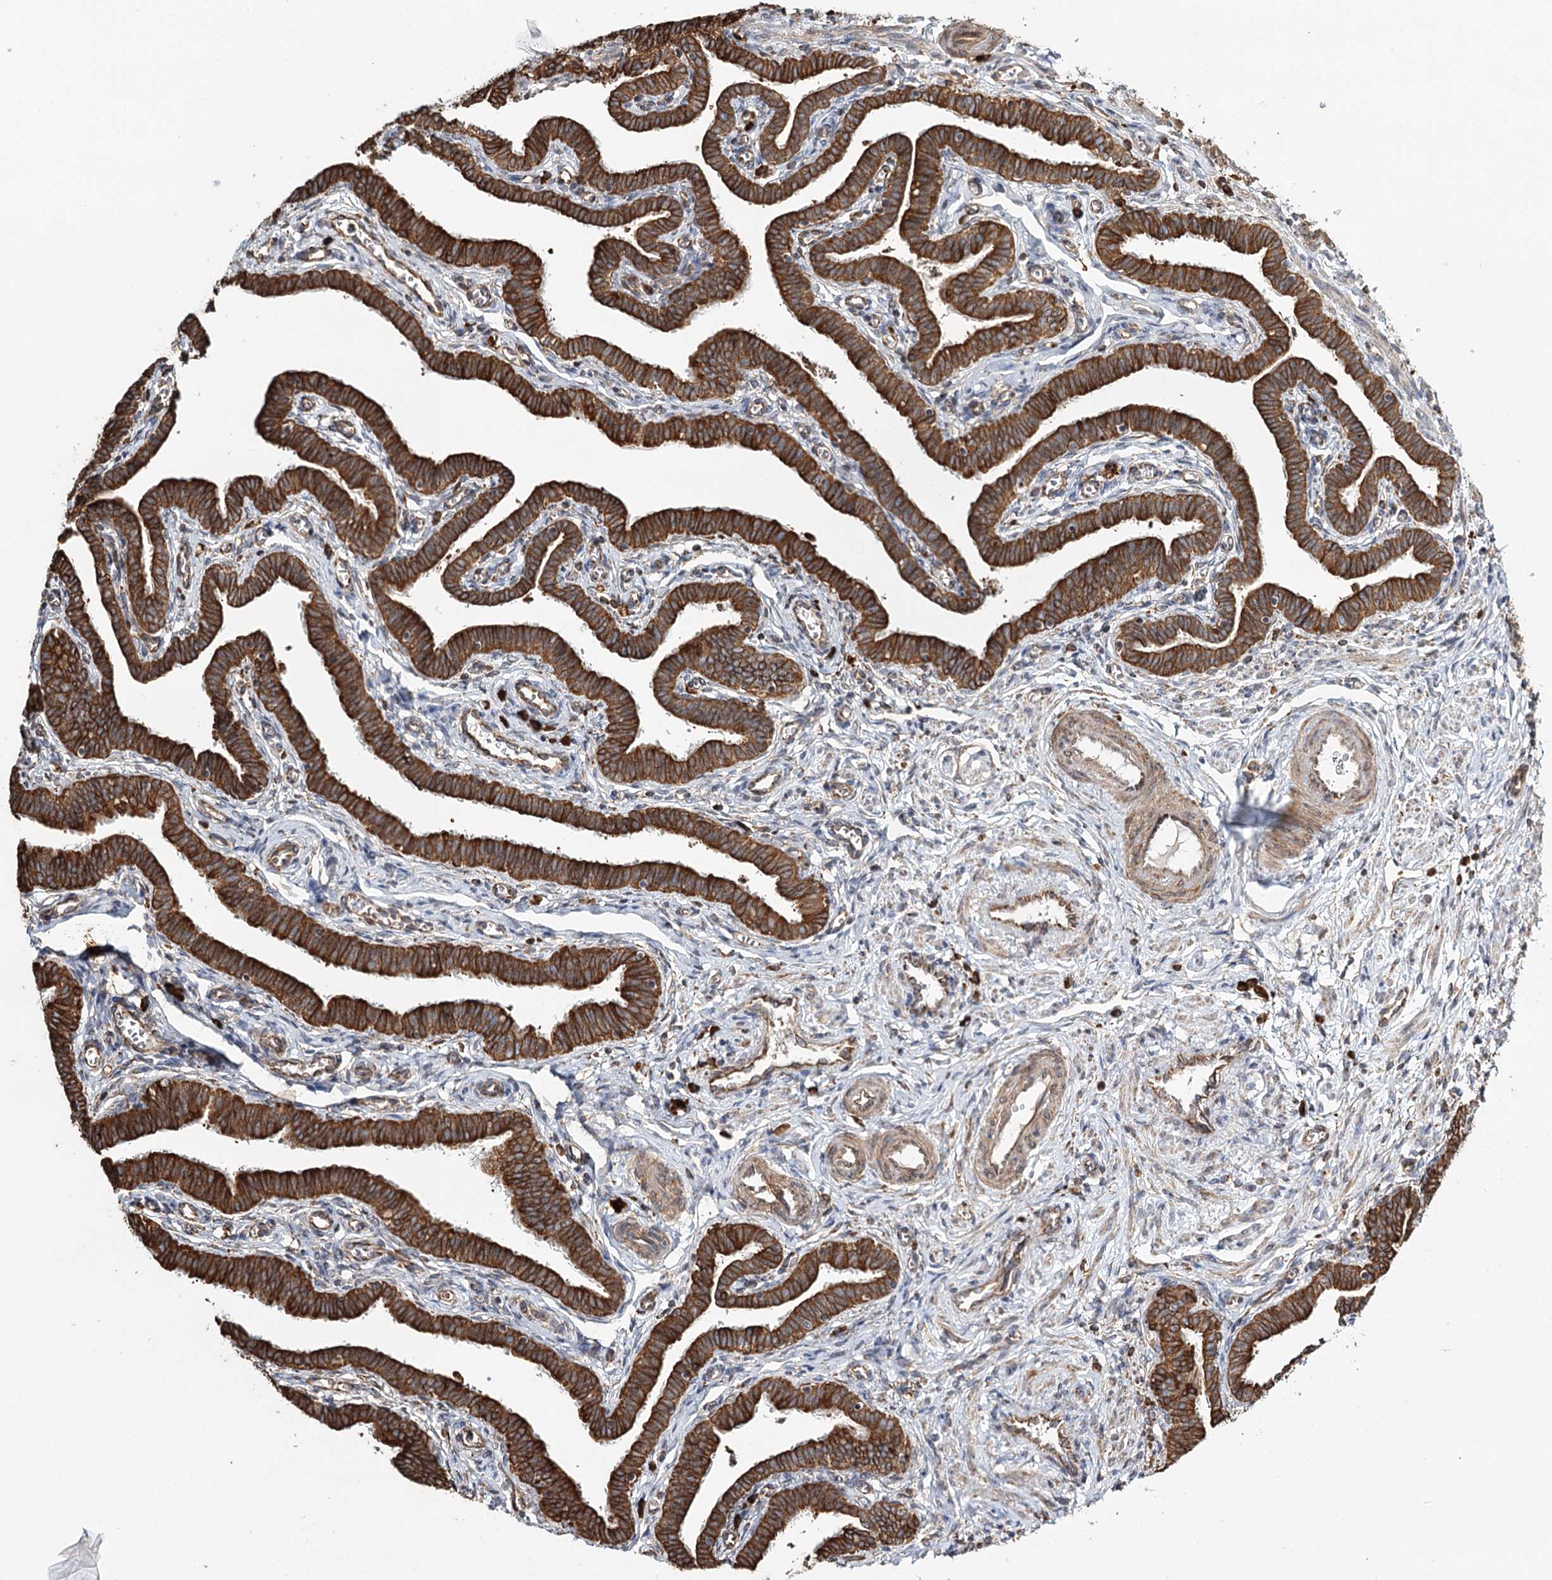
{"staining": {"intensity": "strong", "quantity": ">75%", "location": "cytoplasmic/membranous"}, "tissue": "fallopian tube", "cell_type": "Glandular cells", "image_type": "normal", "snomed": [{"axis": "morphology", "description": "Normal tissue, NOS"}, {"axis": "topography", "description": "Fallopian tube"}], "caption": "High-power microscopy captured an immunohistochemistry (IHC) histopathology image of unremarkable fallopian tube, revealing strong cytoplasmic/membranous expression in about >75% of glandular cells.", "gene": "TAS1R1", "patient": {"sex": "female", "age": 36}}